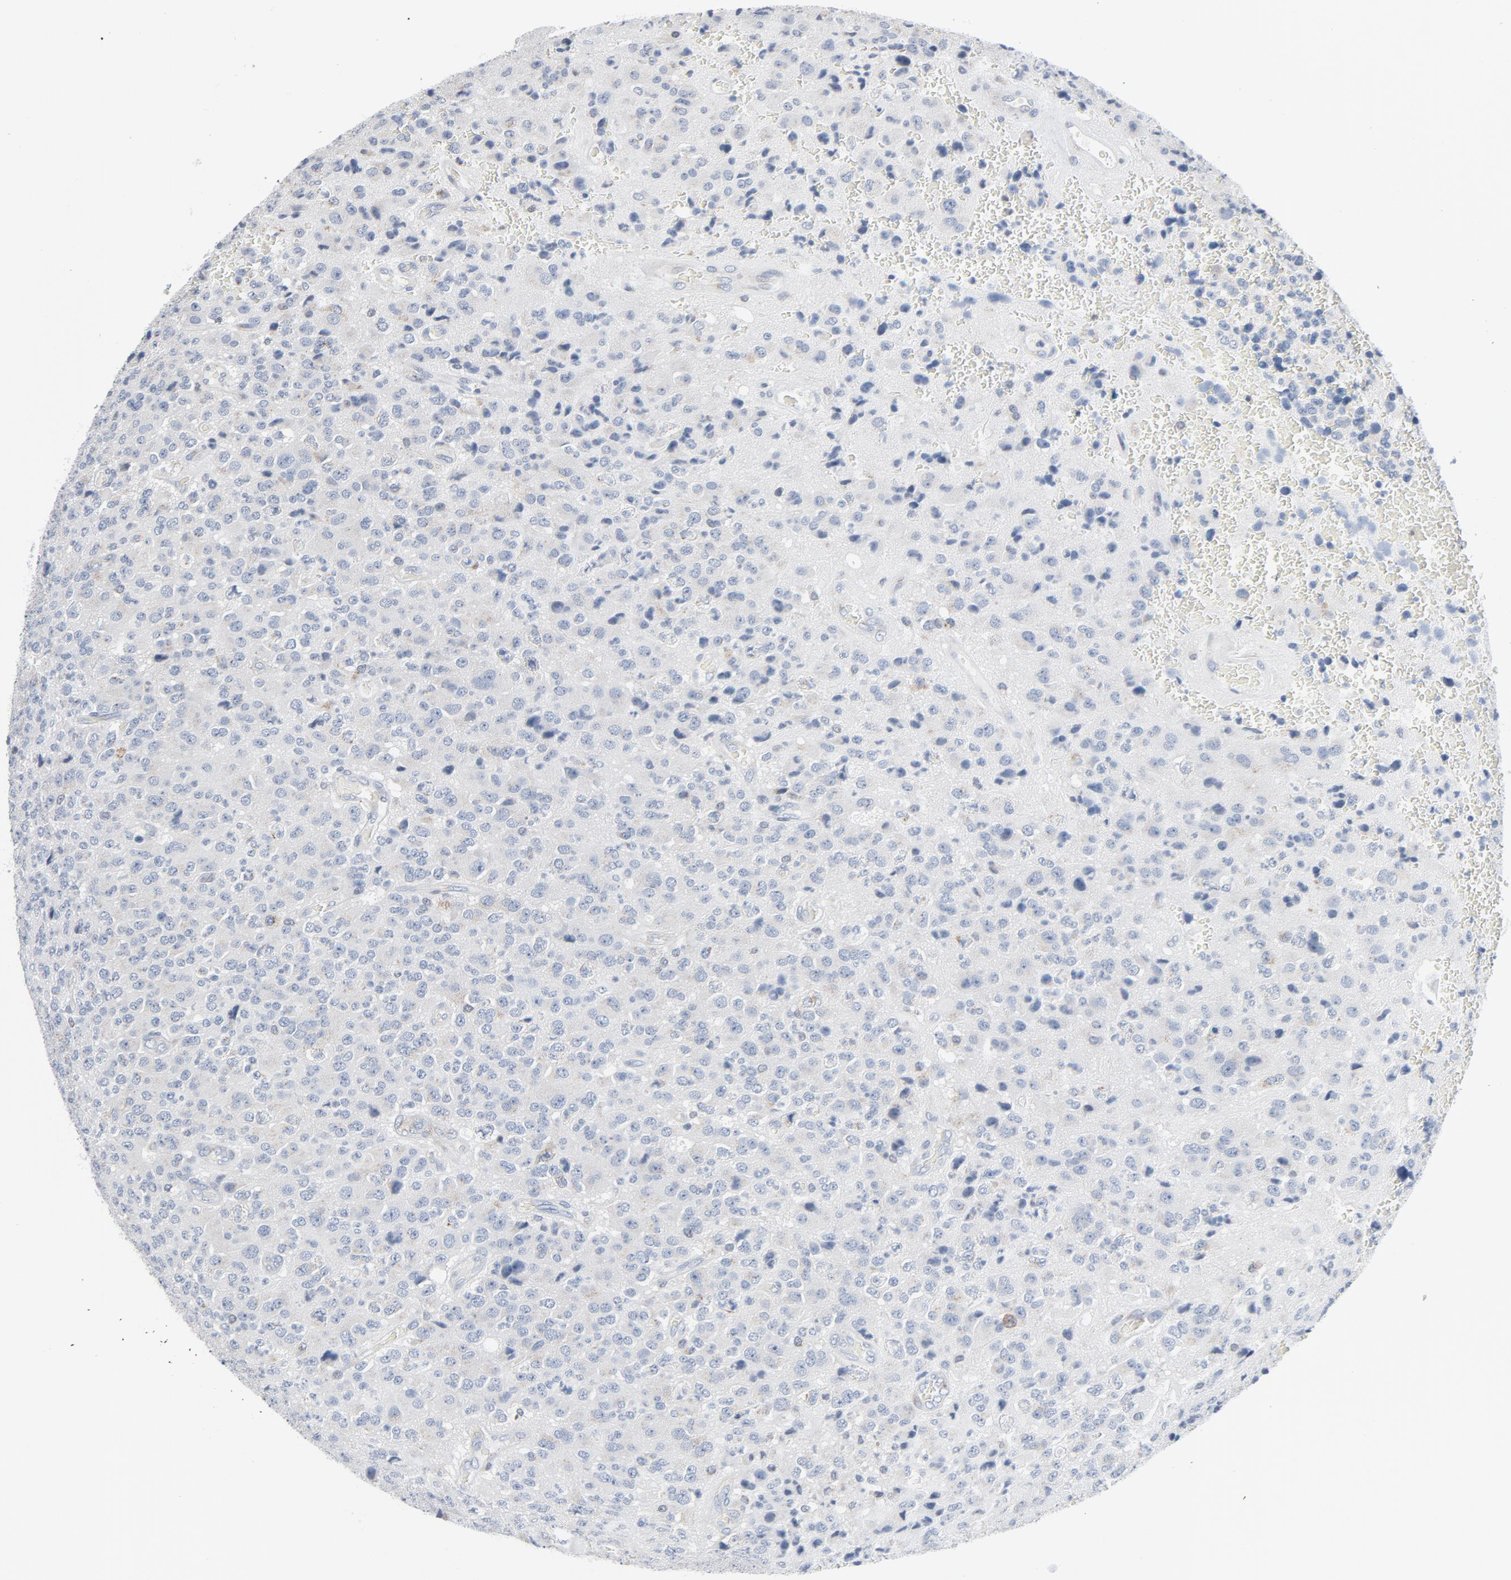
{"staining": {"intensity": "negative", "quantity": "none", "location": "none"}, "tissue": "glioma", "cell_type": "Tumor cells", "image_type": "cancer", "snomed": [{"axis": "morphology", "description": "Glioma, malignant, High grade"}, {"axis": "topography", "description": "pancreas cauda"}], "caption": "Immunohistochemistry photomicrograph of high-grade glioma (malignant) stained for a protein (brown), which reveals no positivity in tumor cells.", "gene": "YIPF6", "patient": {"sex": "male", "age": 60}}